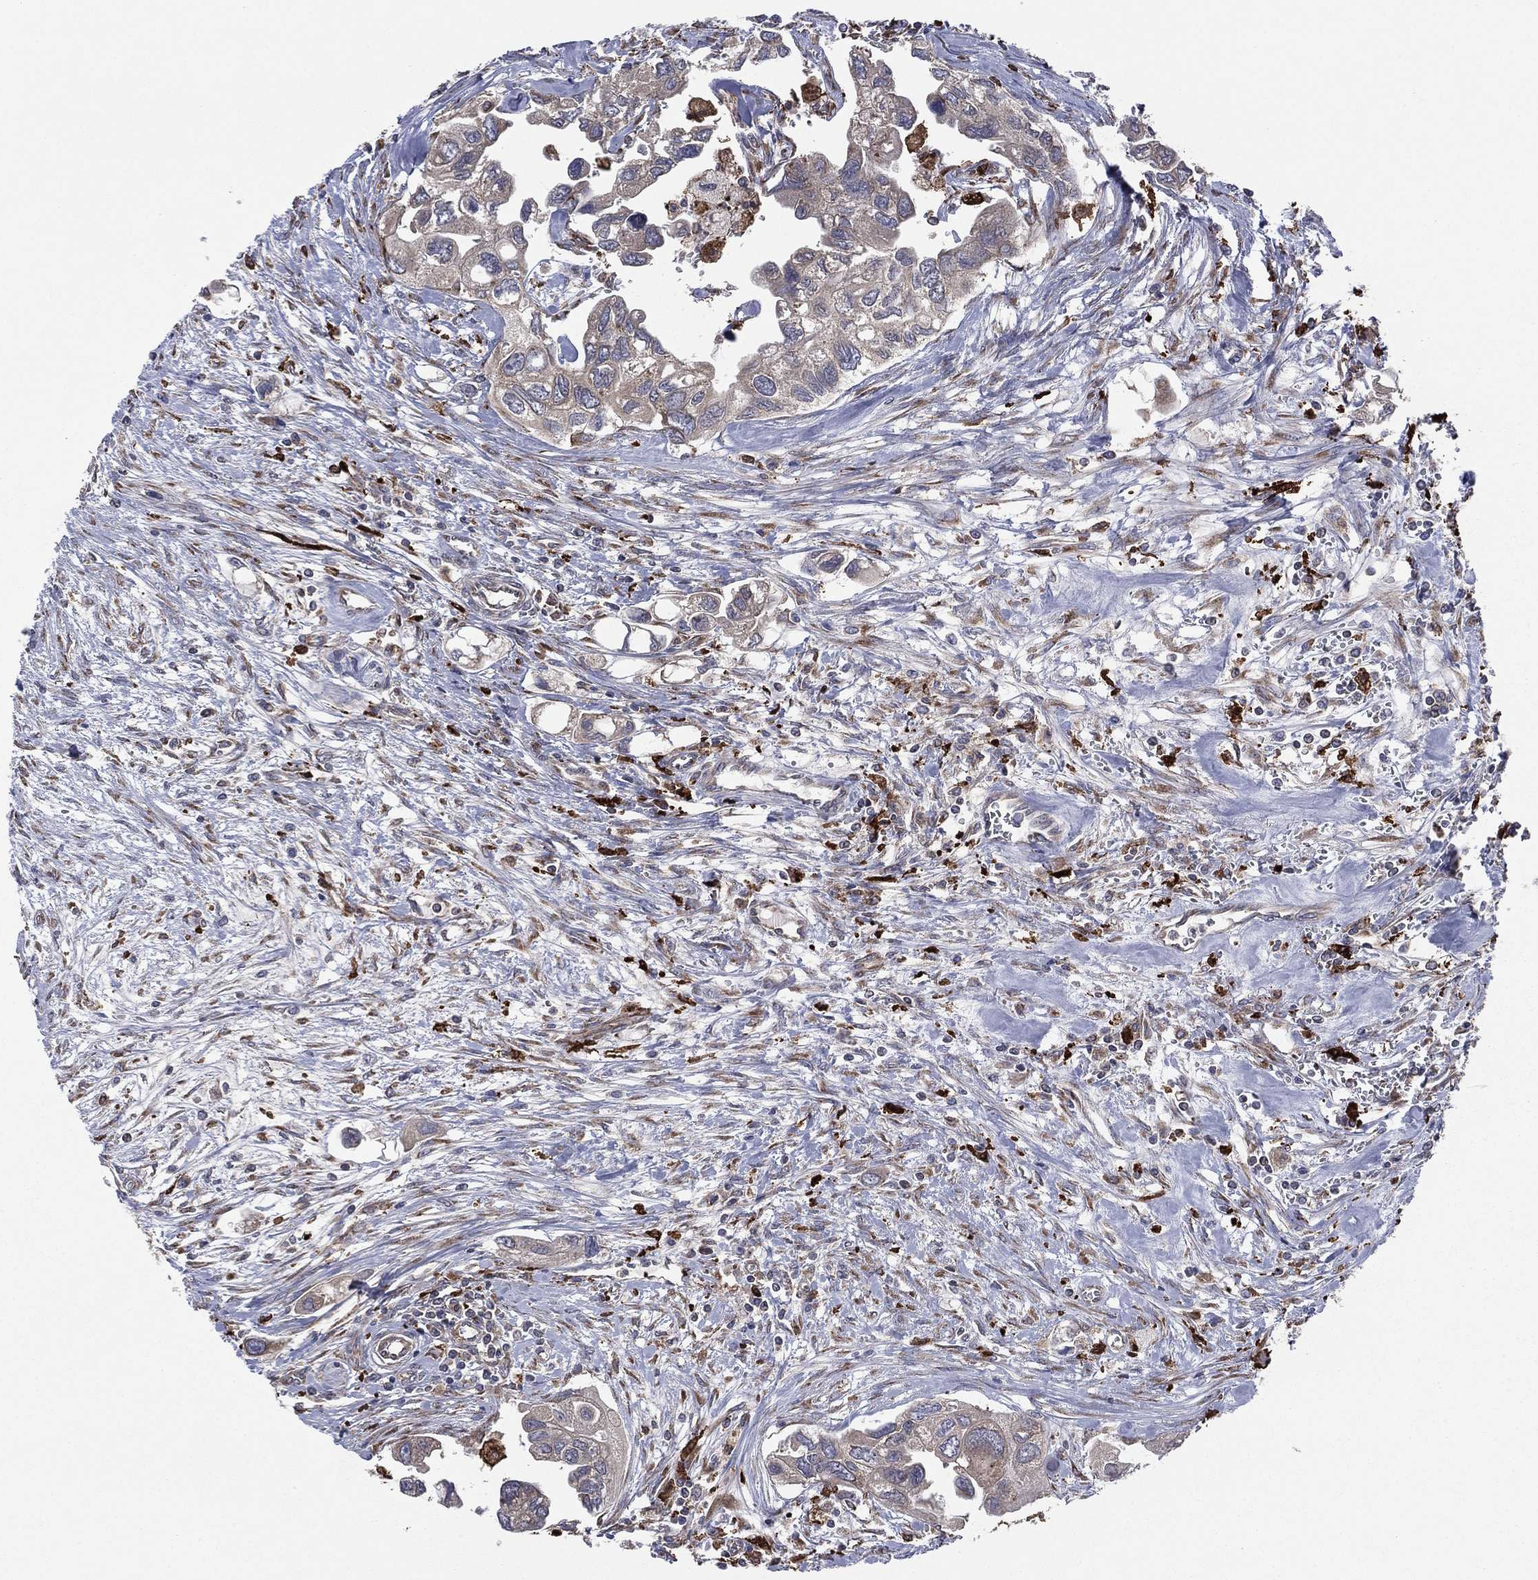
{"staining": {"intensity": "weak", "quantity": "<25%", "location": "cytoplasmic/membranous"}, "tissue": "urothelial cancer", "cell_type": "Tumor cells", "image_type": "cancer", "snomed": [{"axis": "morphology", "description": "Urothelial carcinoma, High grade"}, {"axis": "topography", "description": "Urinary bladder"}], "caption": "There is no significant positivity in tumor cells of urothelial cancer. (DAB (3,3'-diaminobenzidine) immunohistochemistry with hematoxylin counter stain).", "gene": "C2orf76", "patient": {"sex": "male", "age": 59}}